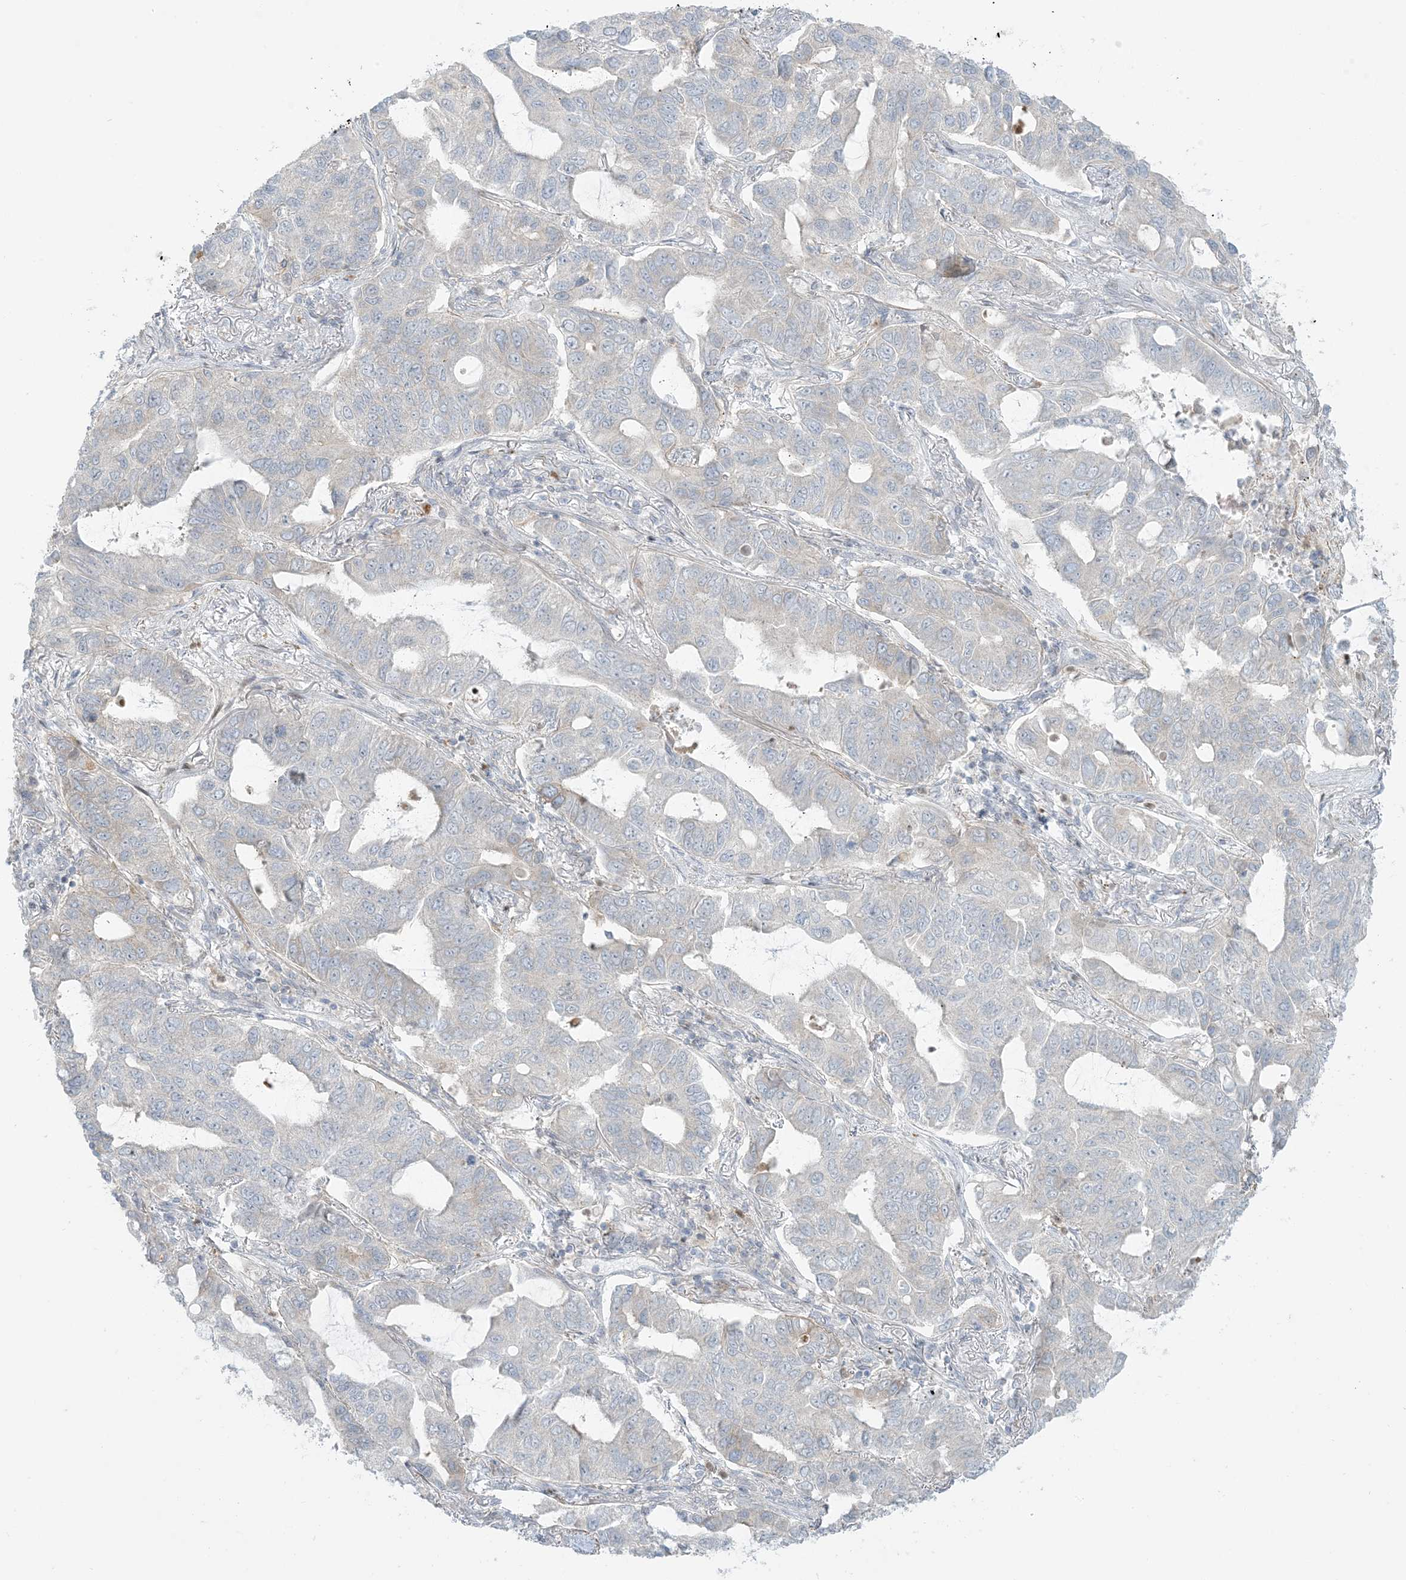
{"staining": {"intensity": "negative", "quantity": "none", "location": "none"}, "tissue": "lung cancer", "cell_type": "Tumor cells", "image_type": "cancer", "snomed": [{"axis": "morphology", "description": "Adenocarcinoma, NOS"}, {"axis": "topography", "description": "Lung"}], "caption": "High magnification brightfield microscopy of lung adenocarcinoma stained with DAB (brown) and counterstained with hematoxylin (blue): tumor cells show no significant staining.", "gene": "AFTPH", "patient": {"sex": "male", "age": 64}}